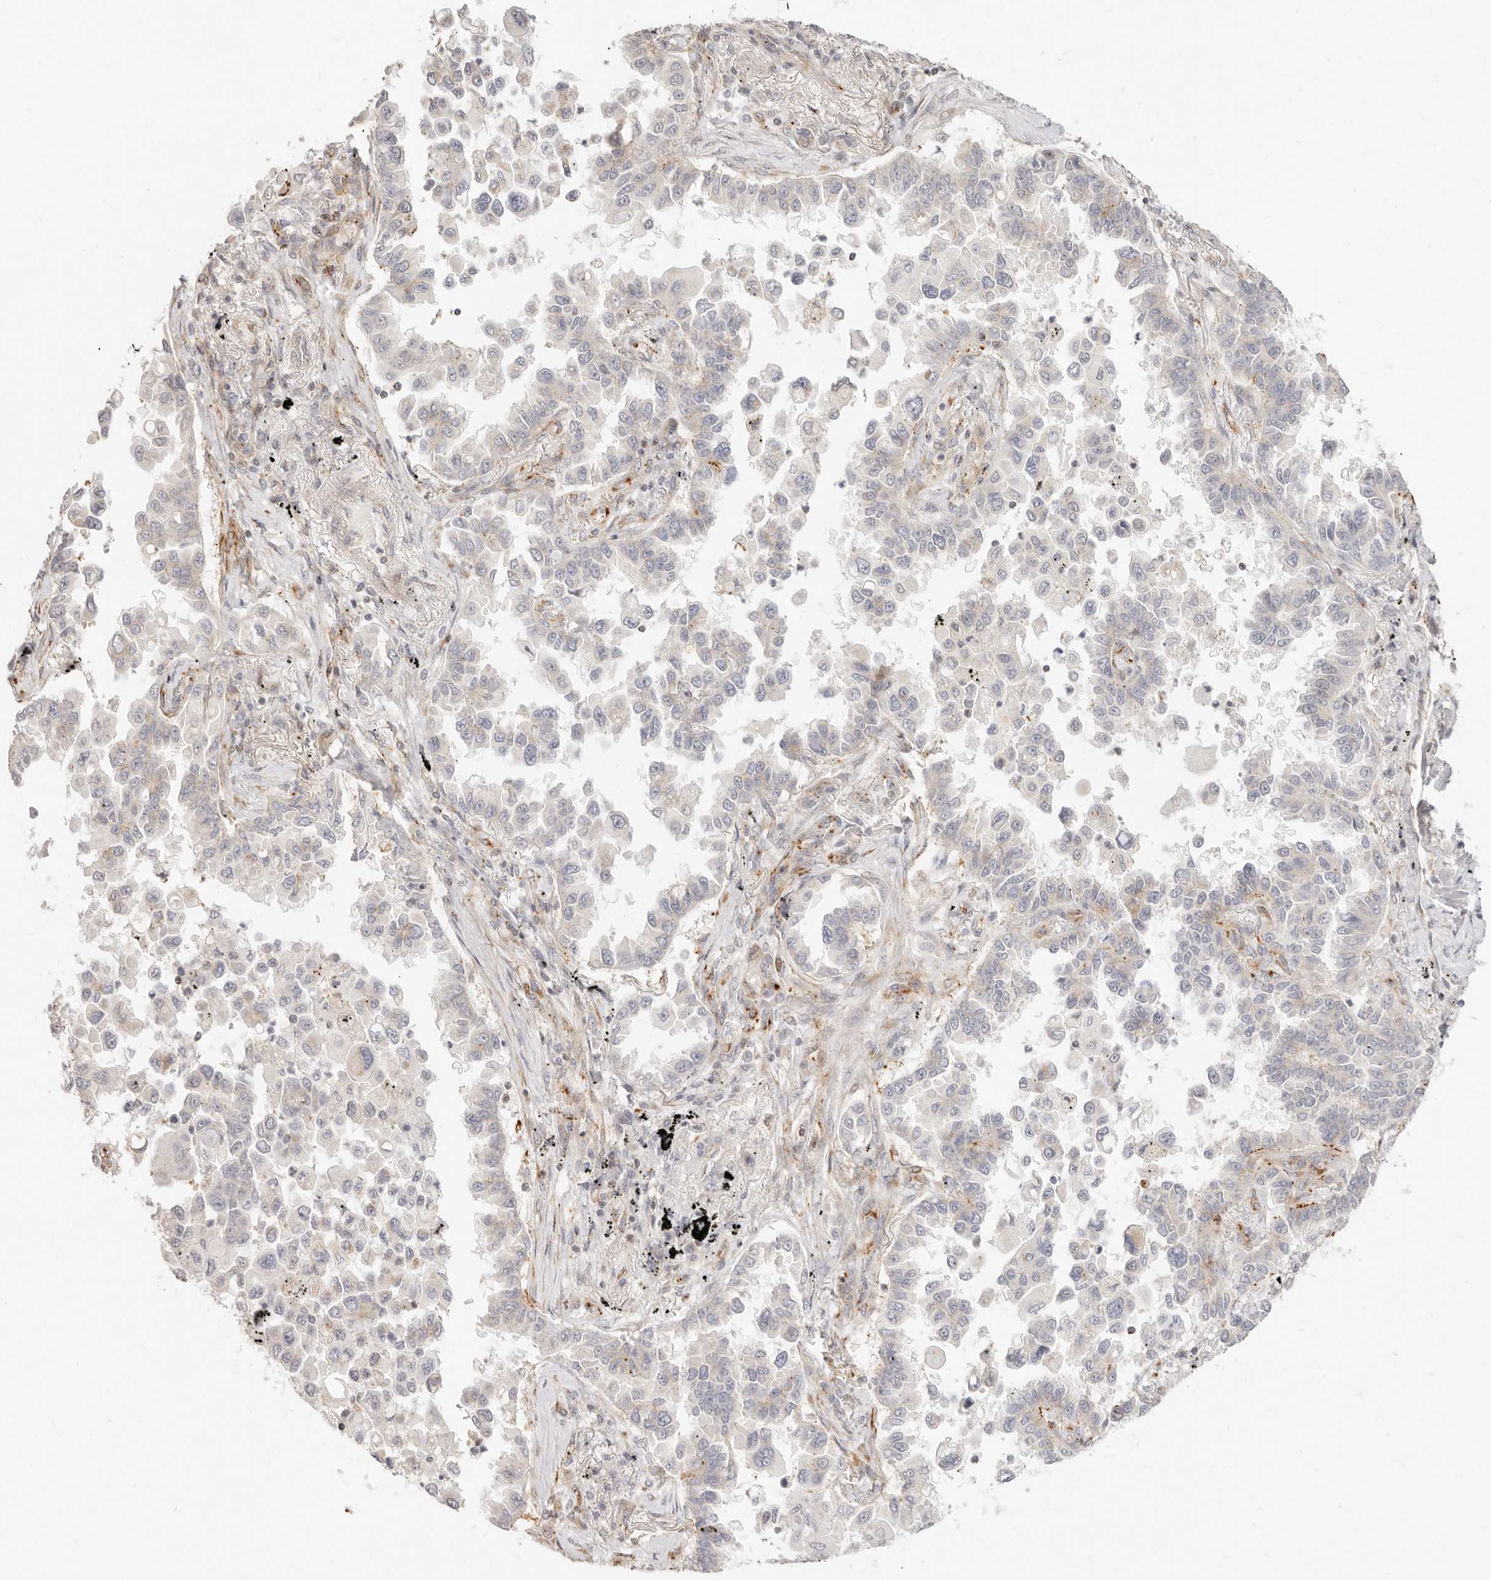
{"staining": {"intensity": "negative", "quantity": "none", "location": "none"}, "tissue": "lung cancer", "cell_type": "Tumor cells", "image_type": "cancer", "snomed": [{"axis": "morphology", "description": "Adenocarcinoma, NOS"}, {"axis": "topography", "description": "Lung"}], "caption": "Protein analysis of lung cancer (adenocarcinoma) displays no significant positivity in tumor cells.", "gene": "SASS6", "patient": {"sex": "female", "age": 67}}